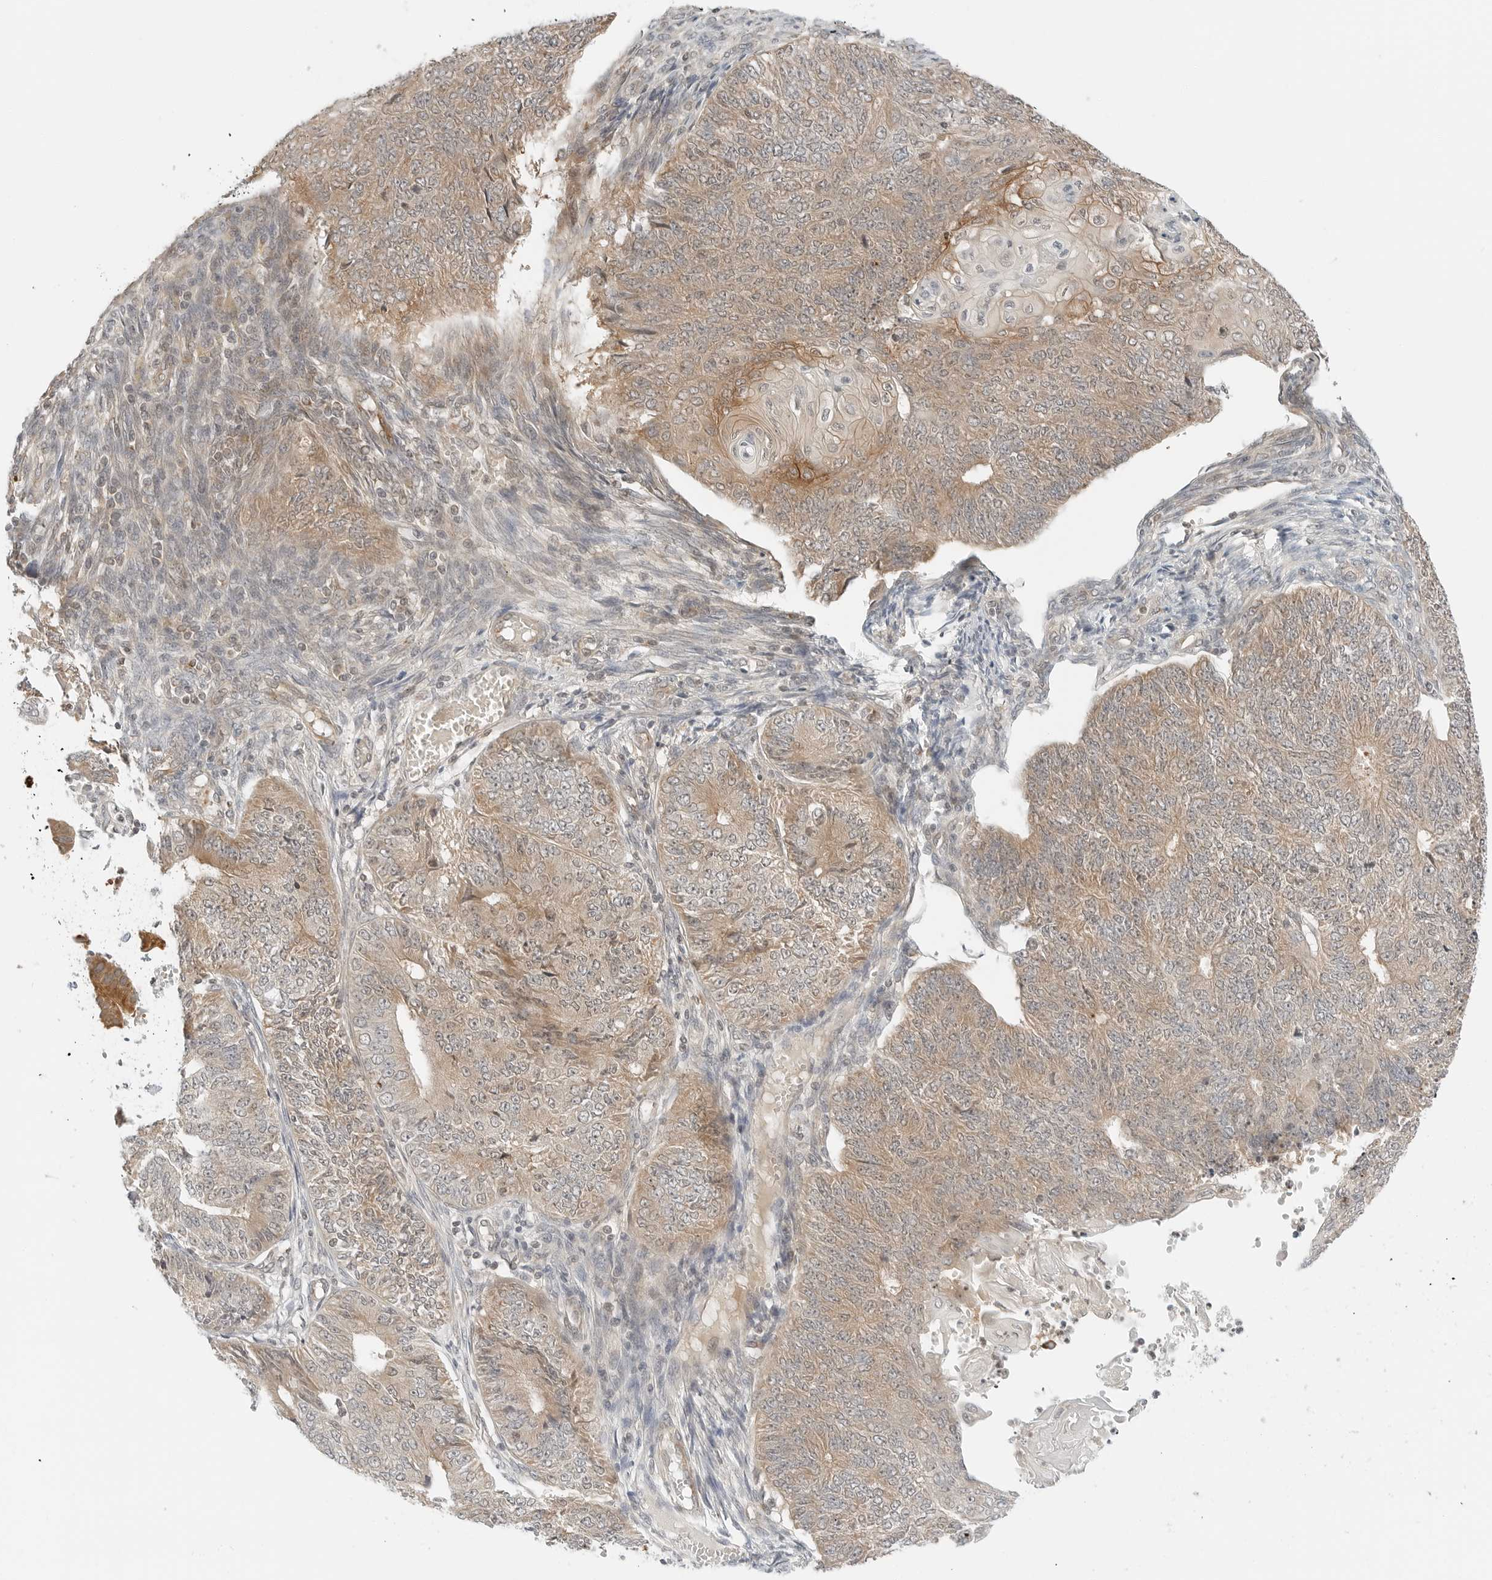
{"staining": {"intensity": "moderate", "quantity": ">75%", "location": "cytoplasmic/membranous"}, "tissue": "endometrial cancer", "cell_type": "Tumor cells", "image_type": "cancer", "snomed": [{"axis": "morphology", "description": "Adenocarcinoma, NOS"}, {"axis": "topography", "description": "Endometrium"}], "caption": "This is a histology image of IHC staining of endometrial adenocarcinoma, which shows moderate expression in the cytoplasmic/membranous of tumor cells.", "gene": "IQCC", "patient": {"sex": "female", "age": 32}}